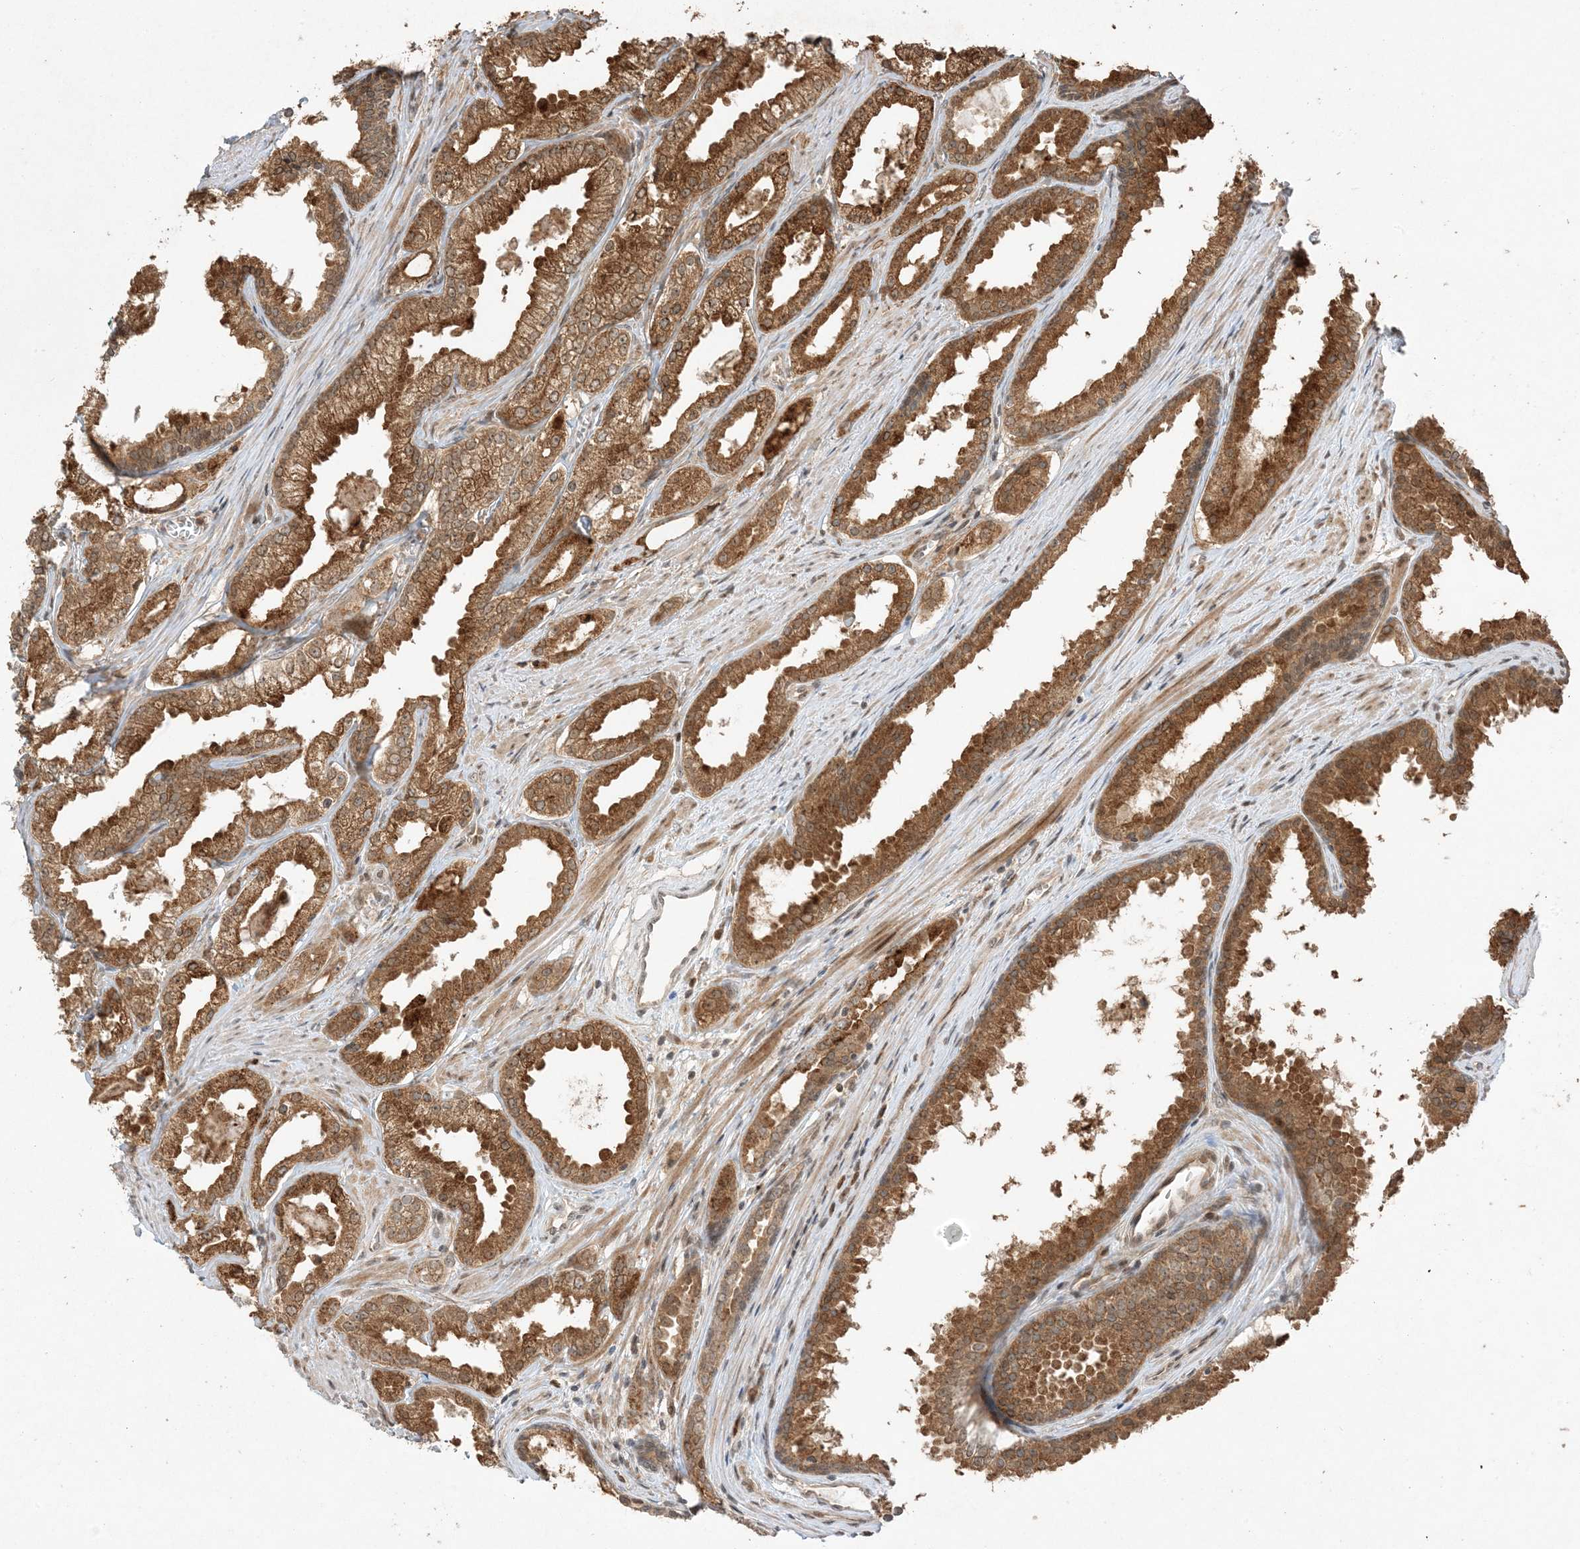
{"staining": {"intensity": "strong", "quantity": ">75%", "location": "cytoplasmic/membranous"}, "tissue": "prostate cancer", "cell_type": "Tumor cells", "image_type": "cancer", "snomed": [{"axis": "morphology", "description": "Adenocarcinoma, High grade"}, {"axis": "topography", "description": "Prostate"}], "caption": "Human adenocarcinoma (high-grade) (prostate) stained for a protein (brown) shows strong cytoplasmic/membranous positive staining in about >75% of tumor cells.", "gene": "ZBTB41", "patient": {"sex": "male", "age": 68}}